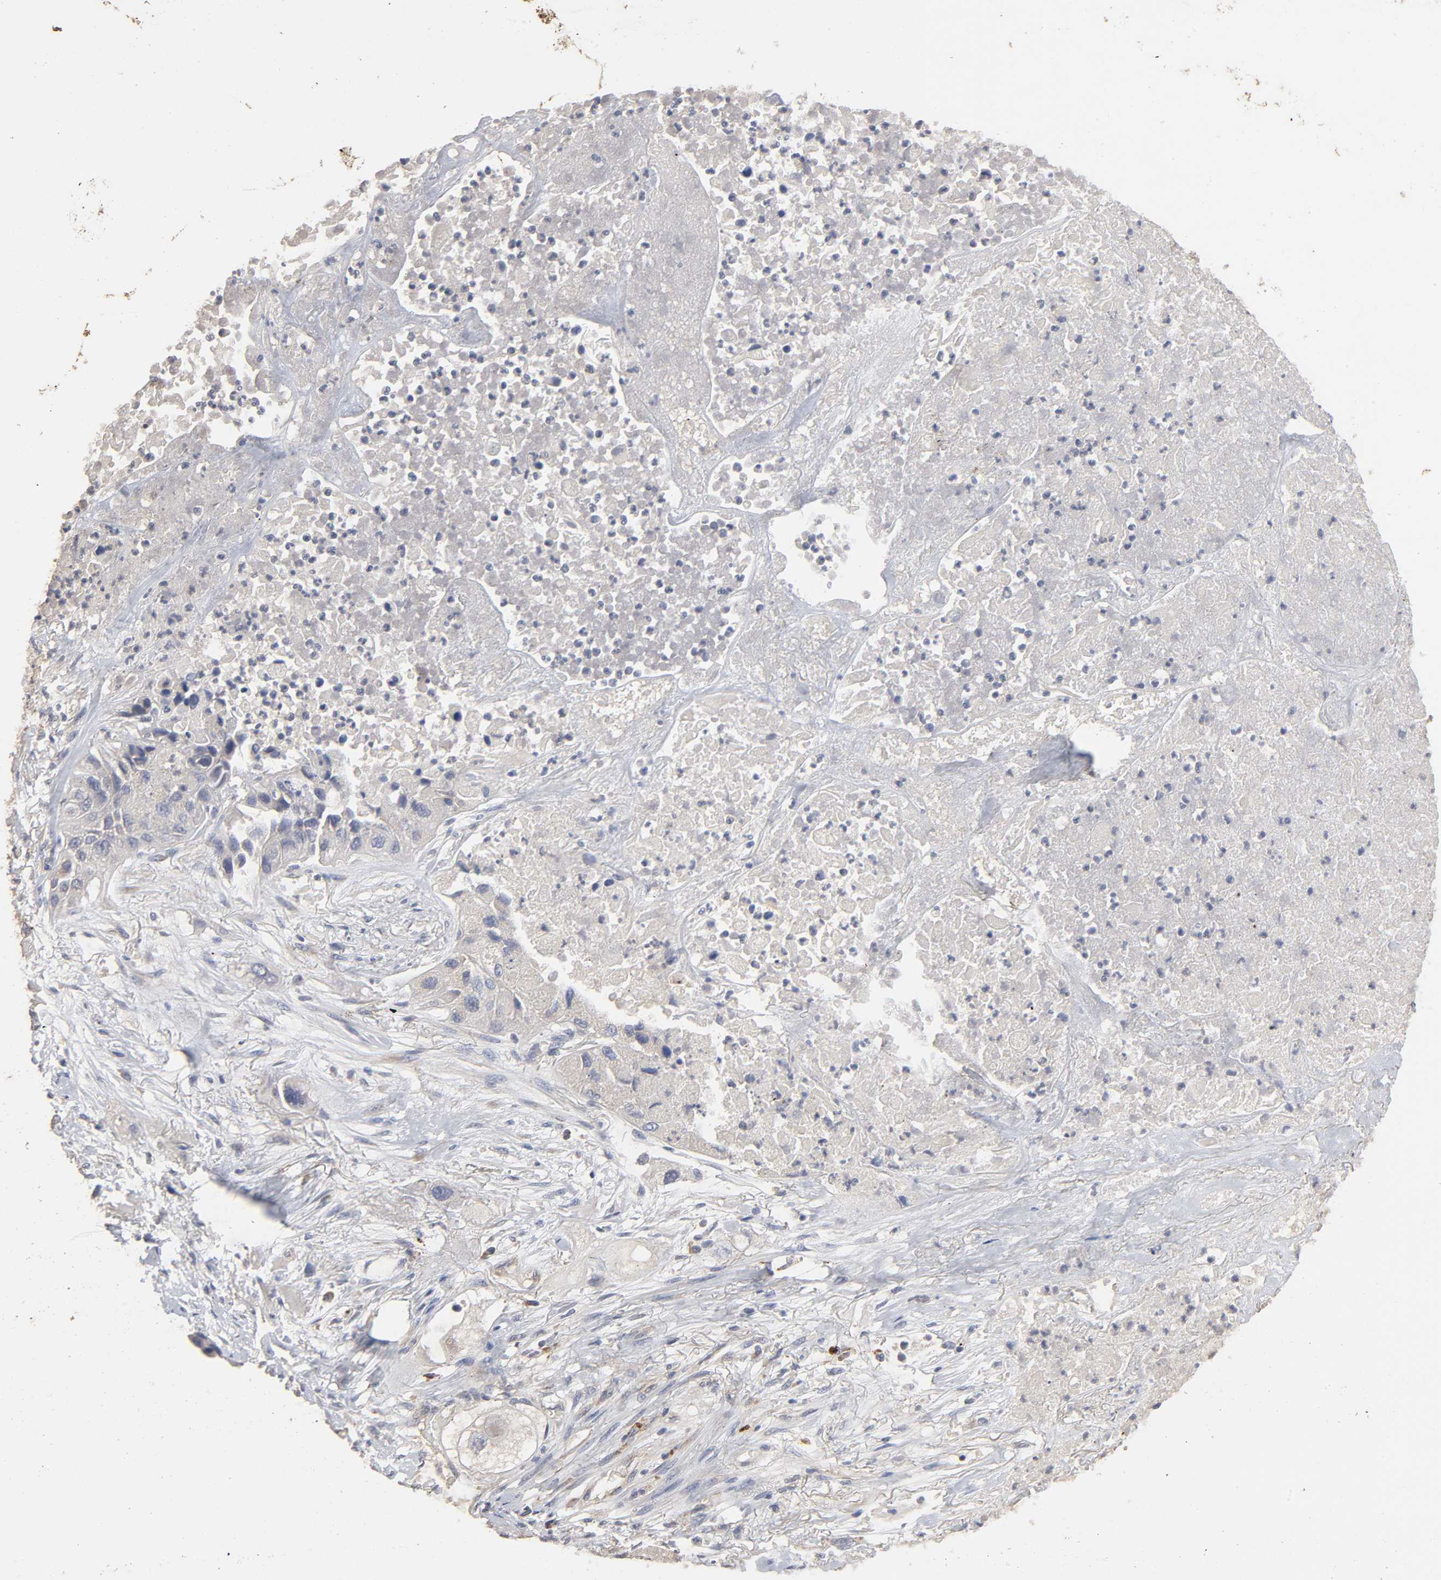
{"staining": {"intensity": "negative", "quantity": "none", "location": "none"}, "tissue": "lung cancer", "cell_type": "Tumor cells", "image_type": "cancer", "snomed": [{"axis": "morphology", "description": "Squamous cell carcinoma, NOS"}, {"axis": "topography", "description": "Lung"}], "caption": "IHC of human squamous cell carcinoma (lung) demonstrates no staining in tumor cells.", "gene": "EIF4G2", "patient": {"sex": "female", "age": 76}}